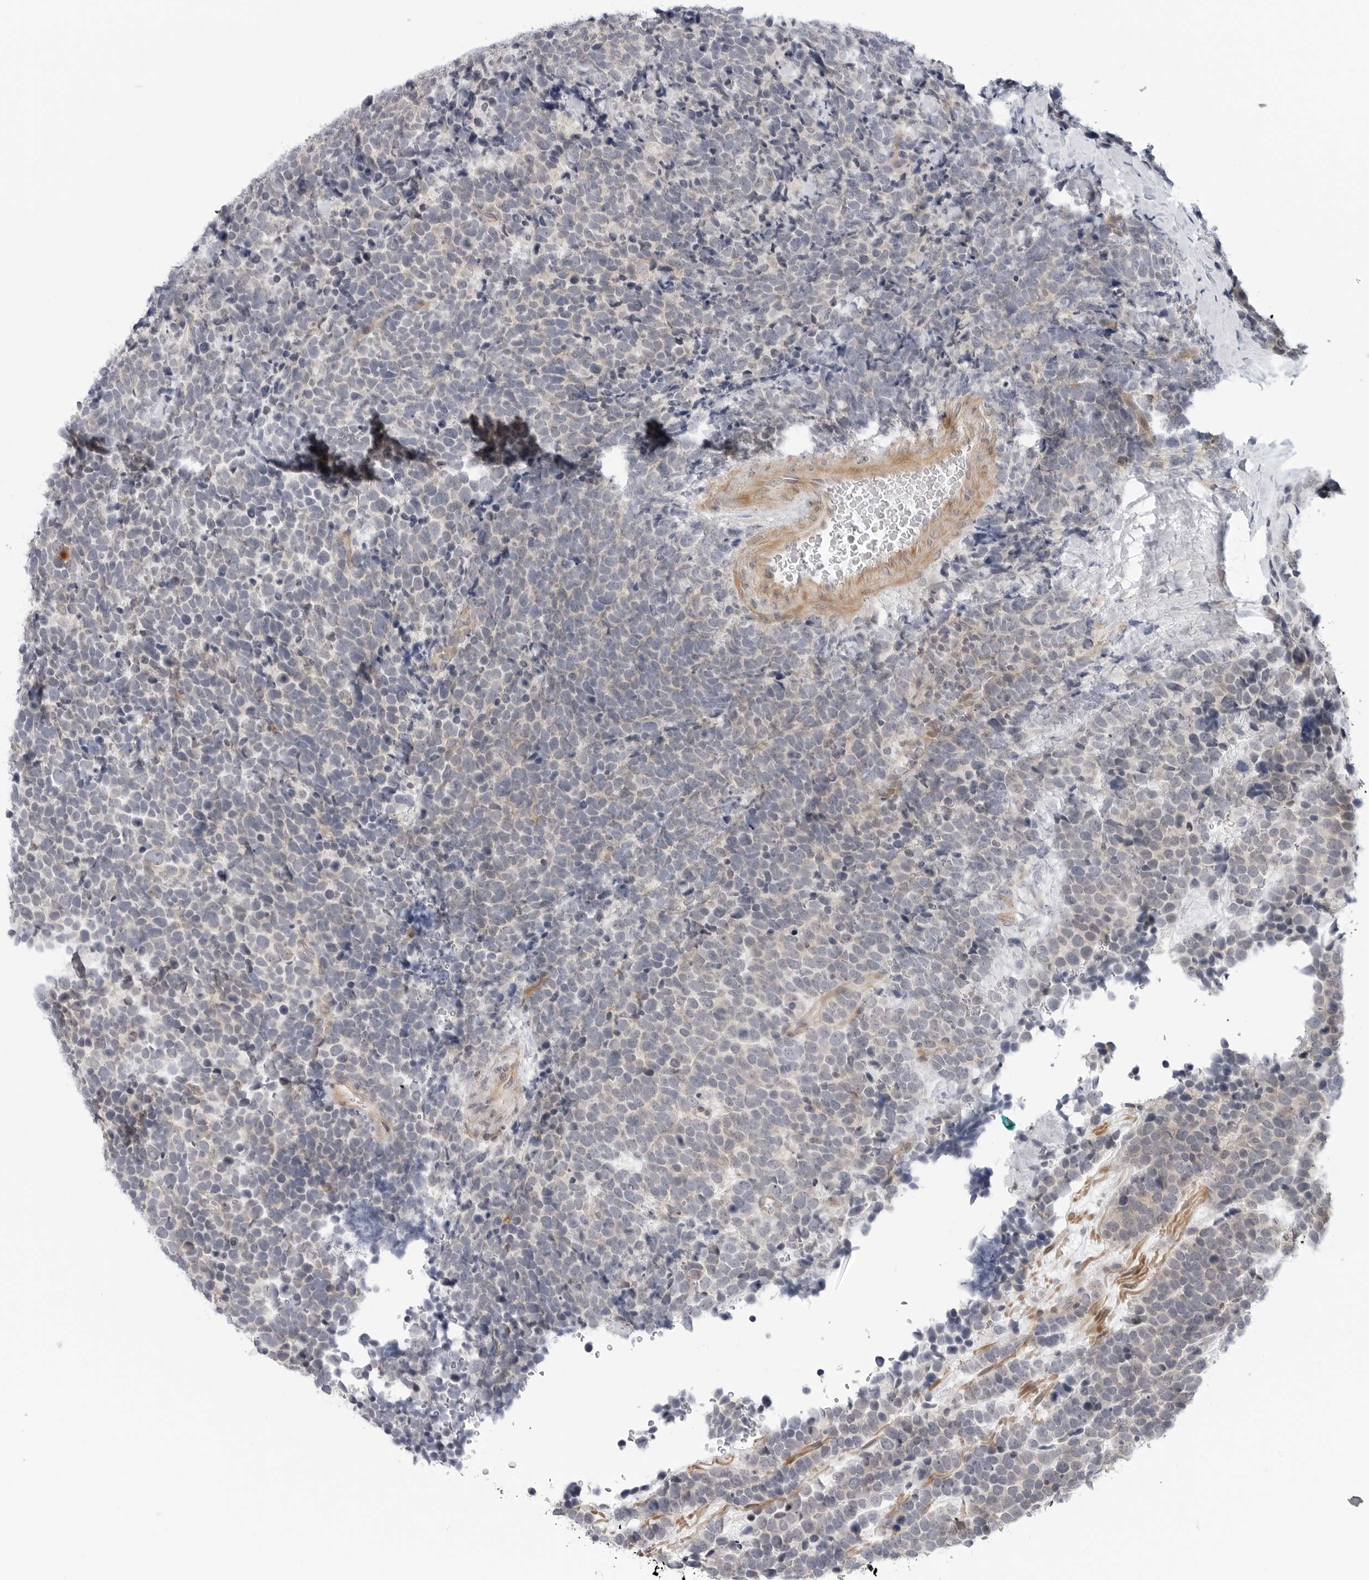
{"staining": {"intensity": "negative", "quantity": "none", "location": "none"}, "tissue": "urothelial cancer", "cell_type": "Tumor cells", "image_type": "cancer", "snomed": [{"axis": "morphology", "description": "Urothelial carcinoma, High grade"}, {"axis": "topography", "description": "Urinary bladder"}], "caption": "A high-resolution micrograph shows immunohistochemistry staining of high-grade urothelial carcinoma, which displays no significant positivity in tumor cells. (Stains: DAB (3,3'-diaminobenzidine) immunohistochemistry (IHC) with hematoxylin counter stain, Microscopy: brightfield microscopy at high magnification).", "gene": "STXBP3", "patient": {"sex": "female", "age": 82}}